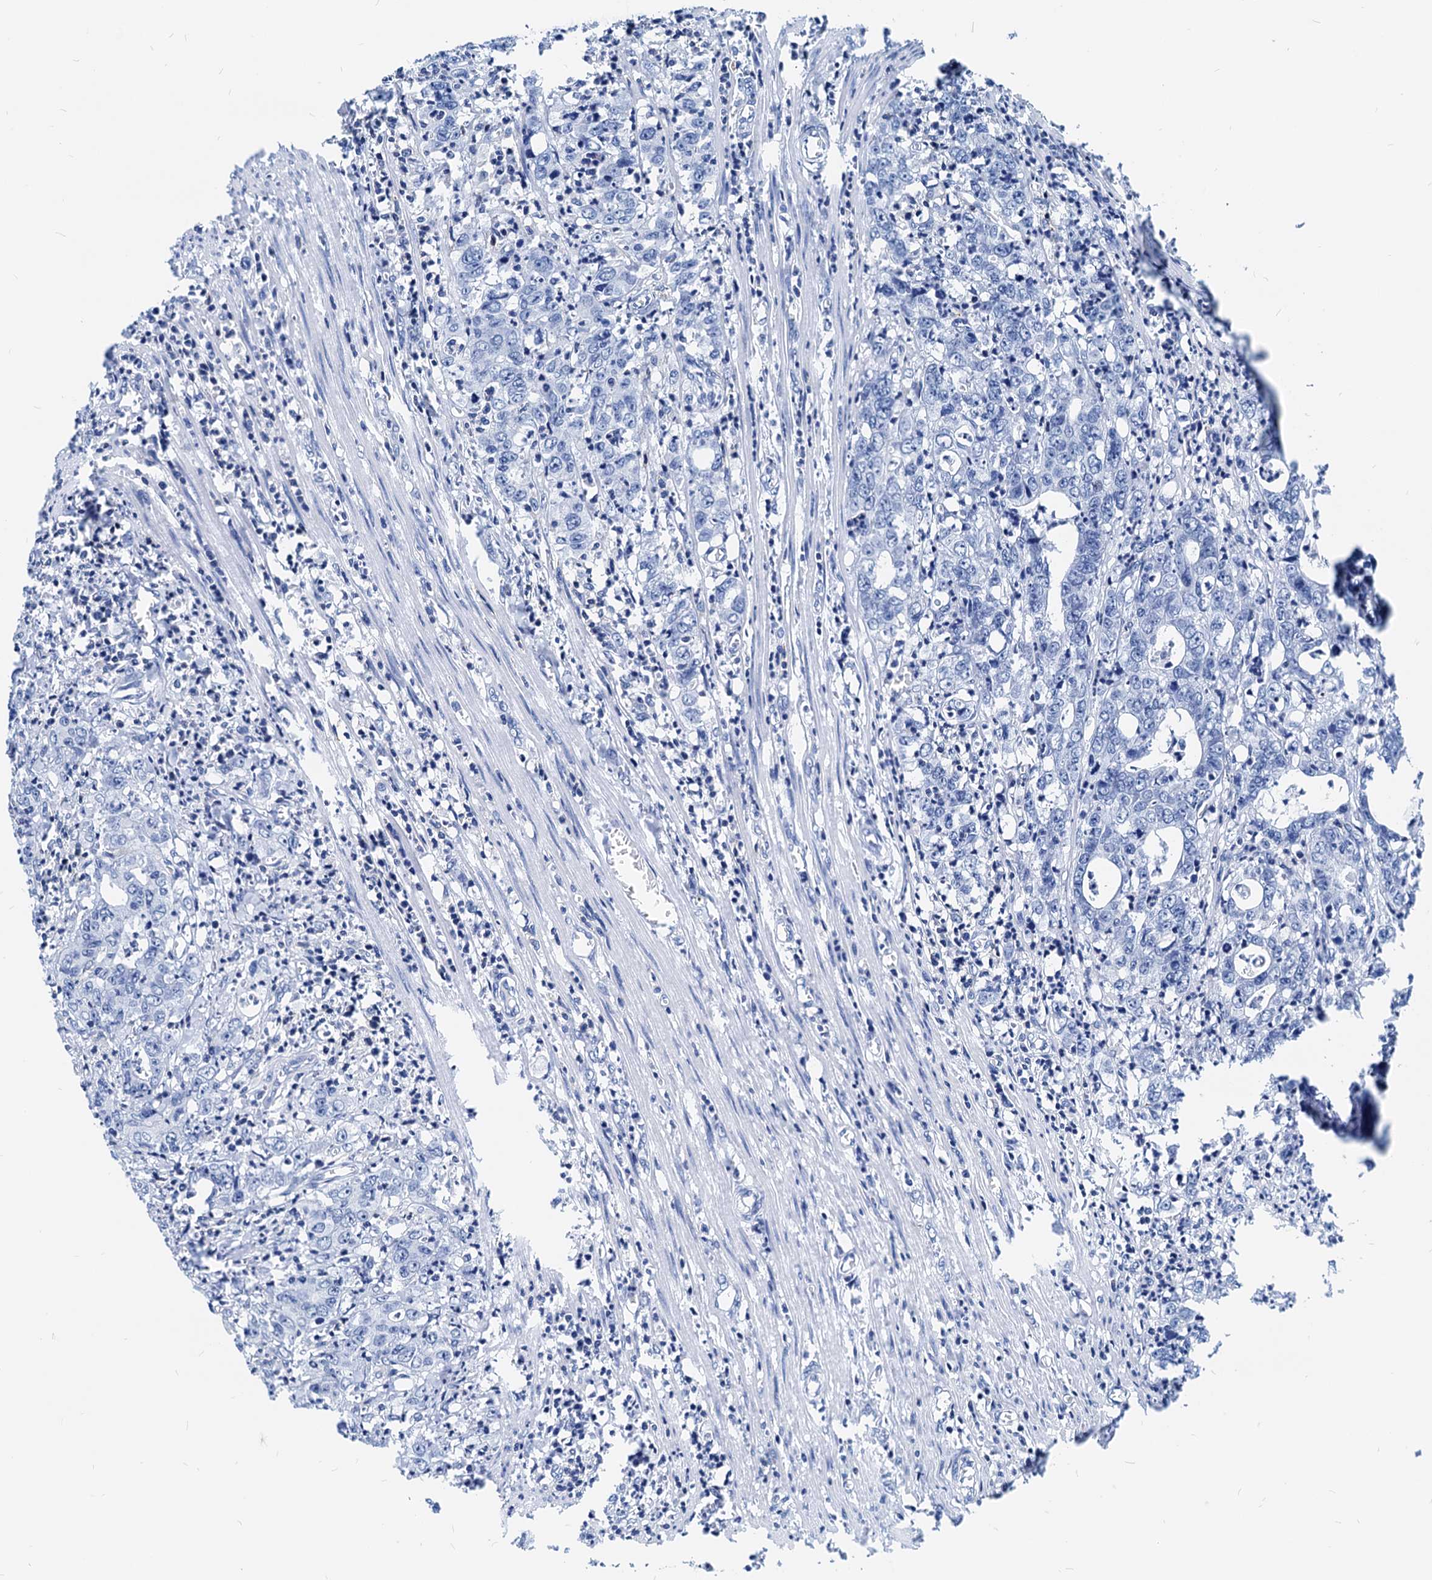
{"staining": {"intensity": "negative", "quantity": "none", "location": "none"}, "tissue": "colorectal cancer", "cell_type": "Tumor cells", "image_type": "cancer", "snomed": [{"axis": "morphology", "description": "Adenocarcinoma, NOS"}, {"axis": "topography", "description": "Colon"}], "caption": "High magnification brightfield microscopy of adenocarcinoma (colorectal) stained with DAB (3,3'-diaminobenzidine) (brown) and counterstained with hematoxylin (blue): tumor cells show no significant positivity. The staining is performed using DAB (3,3'-diaminobenzidine) brown chromogen with nuclei counter-stained in using hematoxylin.", "gene": "LCP2", "patient": {"sex": "female", "age": 75}}